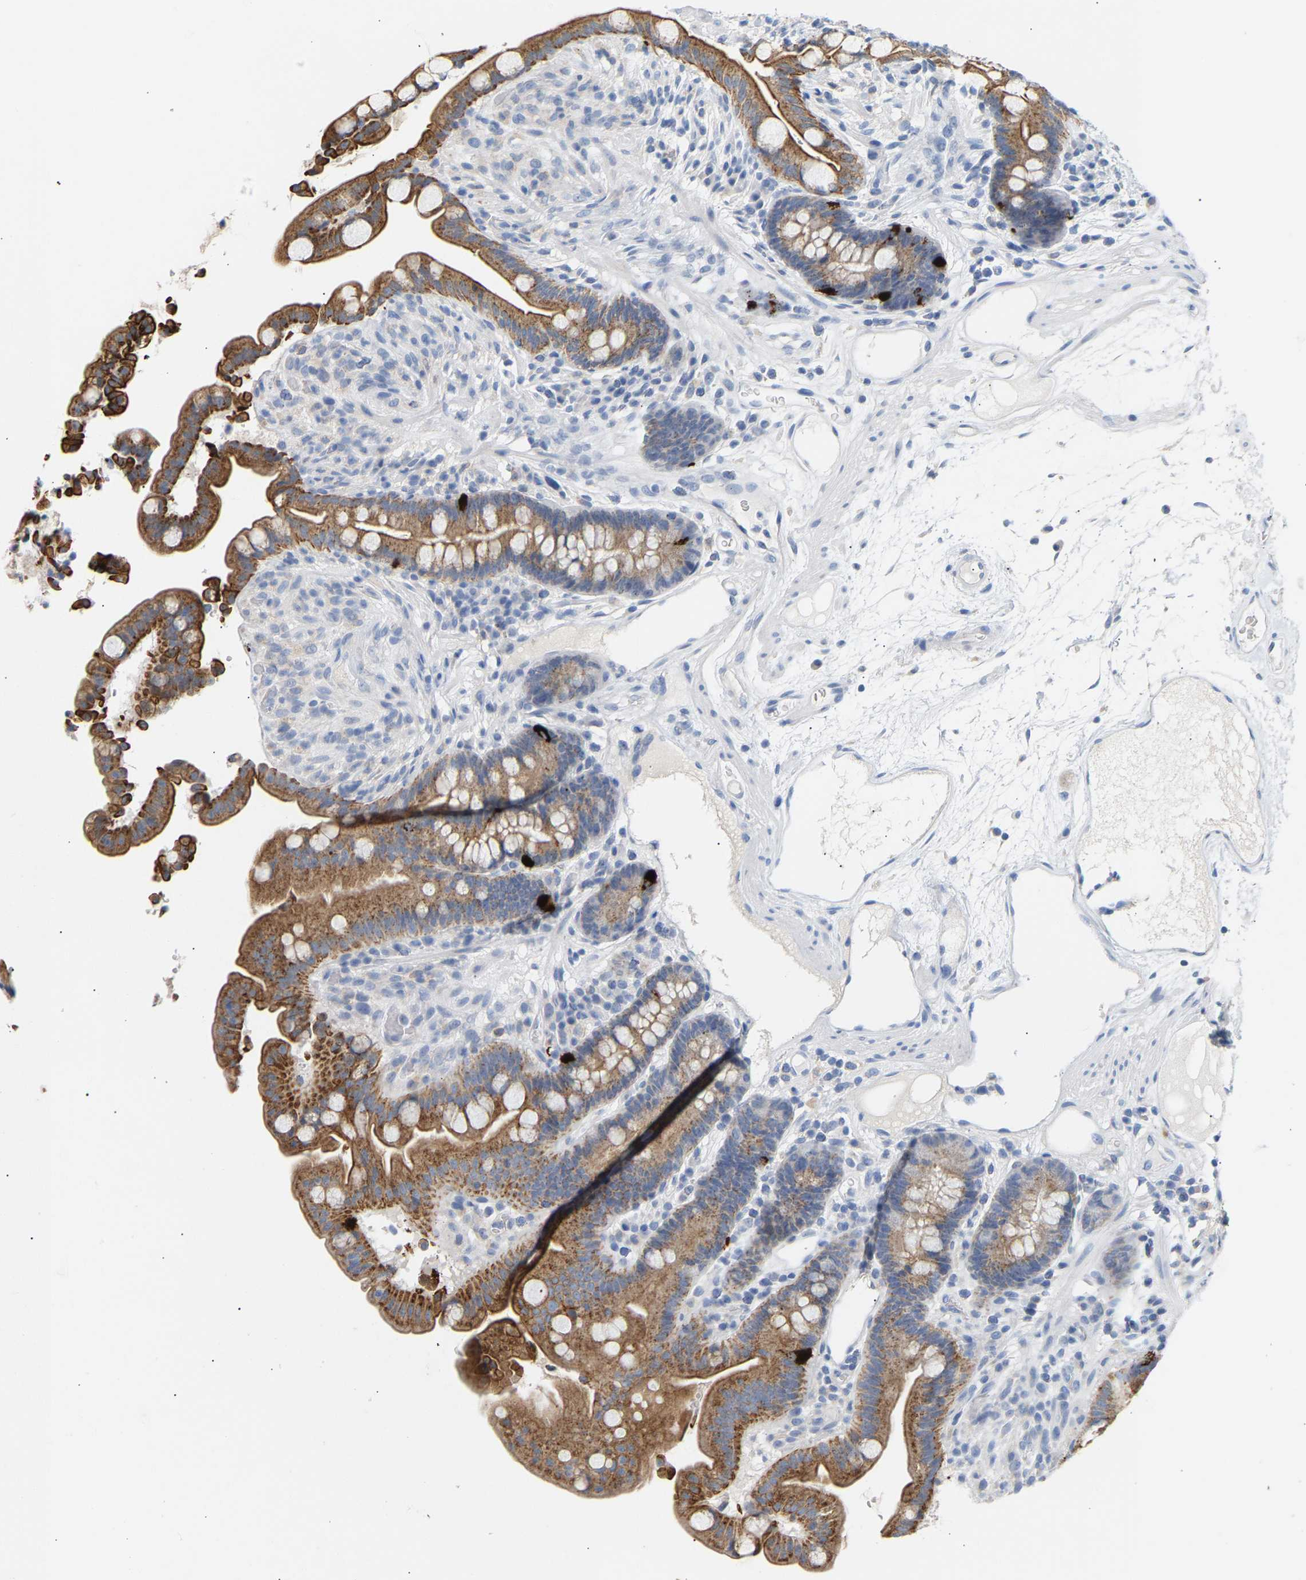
{"staining": {"intensity": "negative", "quantity": "none", "location": "none"}, "tissue": "colon", "cell_type": "Endothelial cells", "image_type": "normal", "snomed": [{"axis": "morphology", "description": "Normal tissue, NOS"}, {"axis": "topography", "description": "Colon"}], "caption": "A high-resolution micrograph shows immunohistochemistry (IHC) staining of unremarkable colon, which shows no significant staining in endothelial cells.", "gene": "PEX1", "patient": {"sex": "male", "age": 73}}